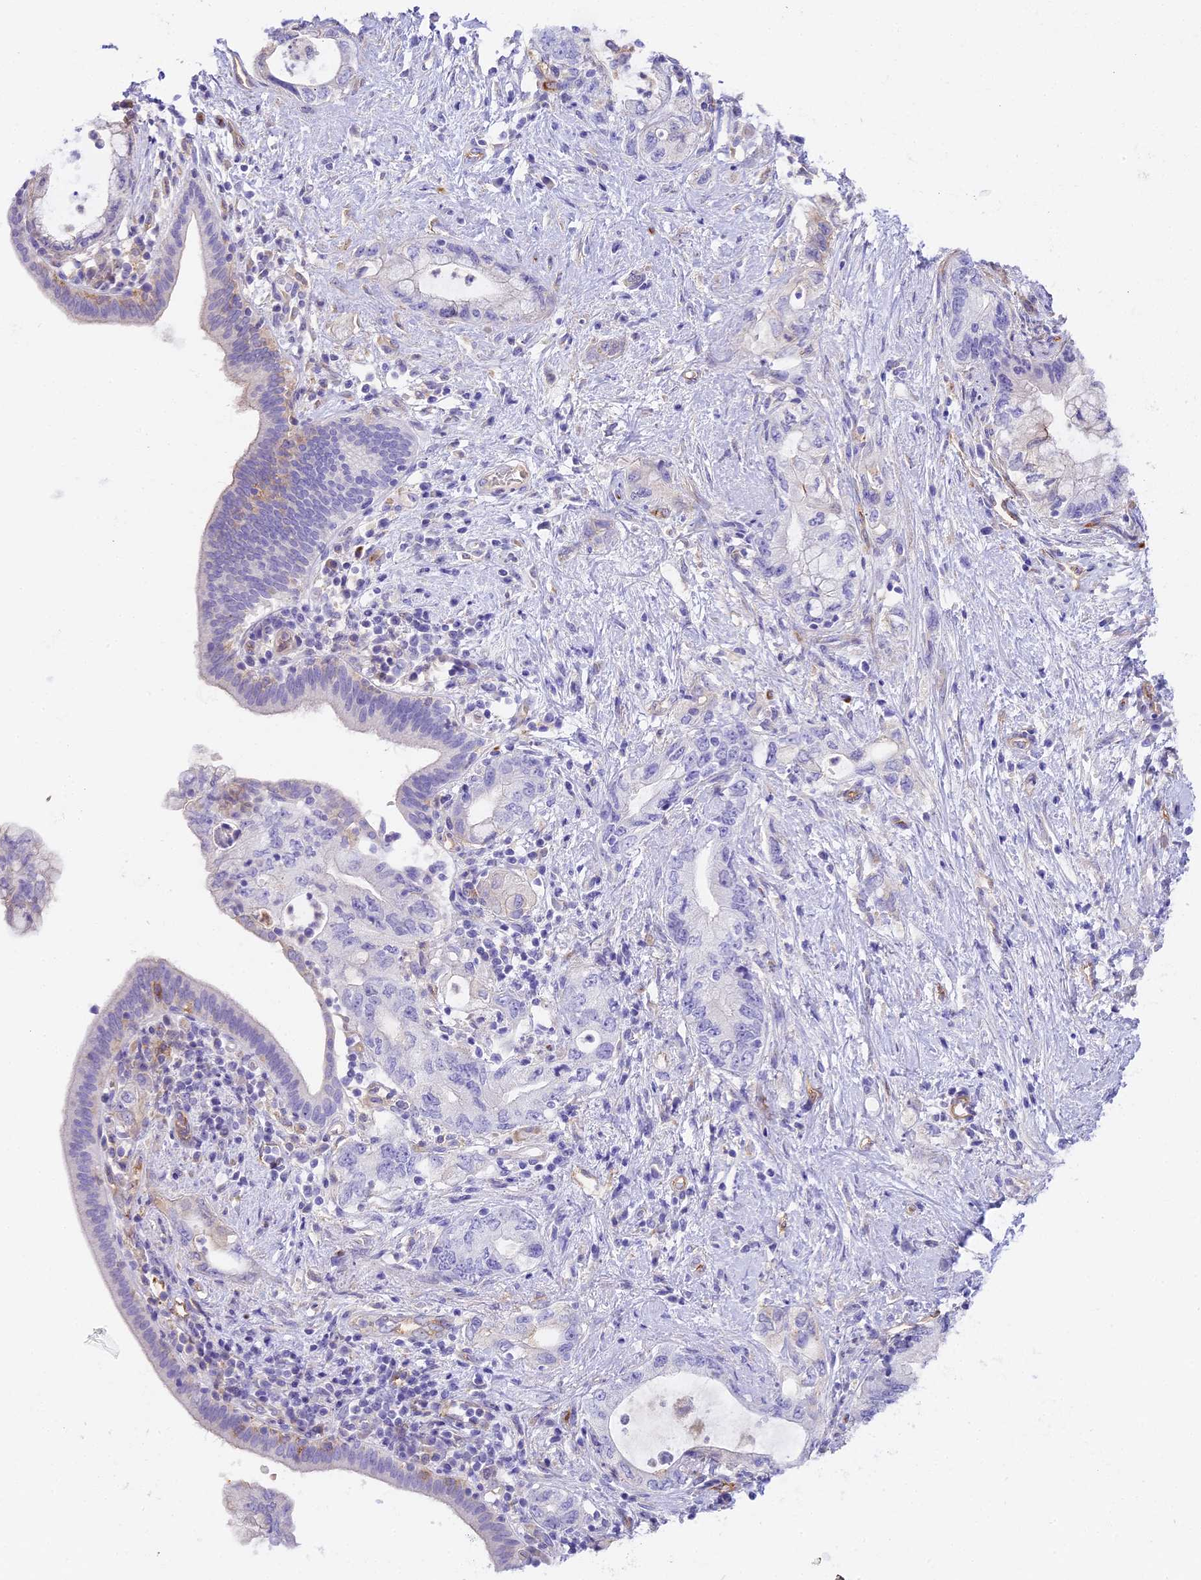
{"staining": {"intensity": "negative", "quantity": "none", "location": "none"}, "tissue": "pancreatic cancer", "cell_type": "Tumor cells", "image_type": "cancer", "snomed": [{"axis": "morphology", "description": "Adenocarcinoma, NOS"}, {"axis": "topography", "description": "Pancreas"}], "caption": "Immunohistochemistry of pancreatic cancer shows no positivity in tumor cells.", "gene": "HOMER3", "patient": {"sex": "female", "age": 73}}